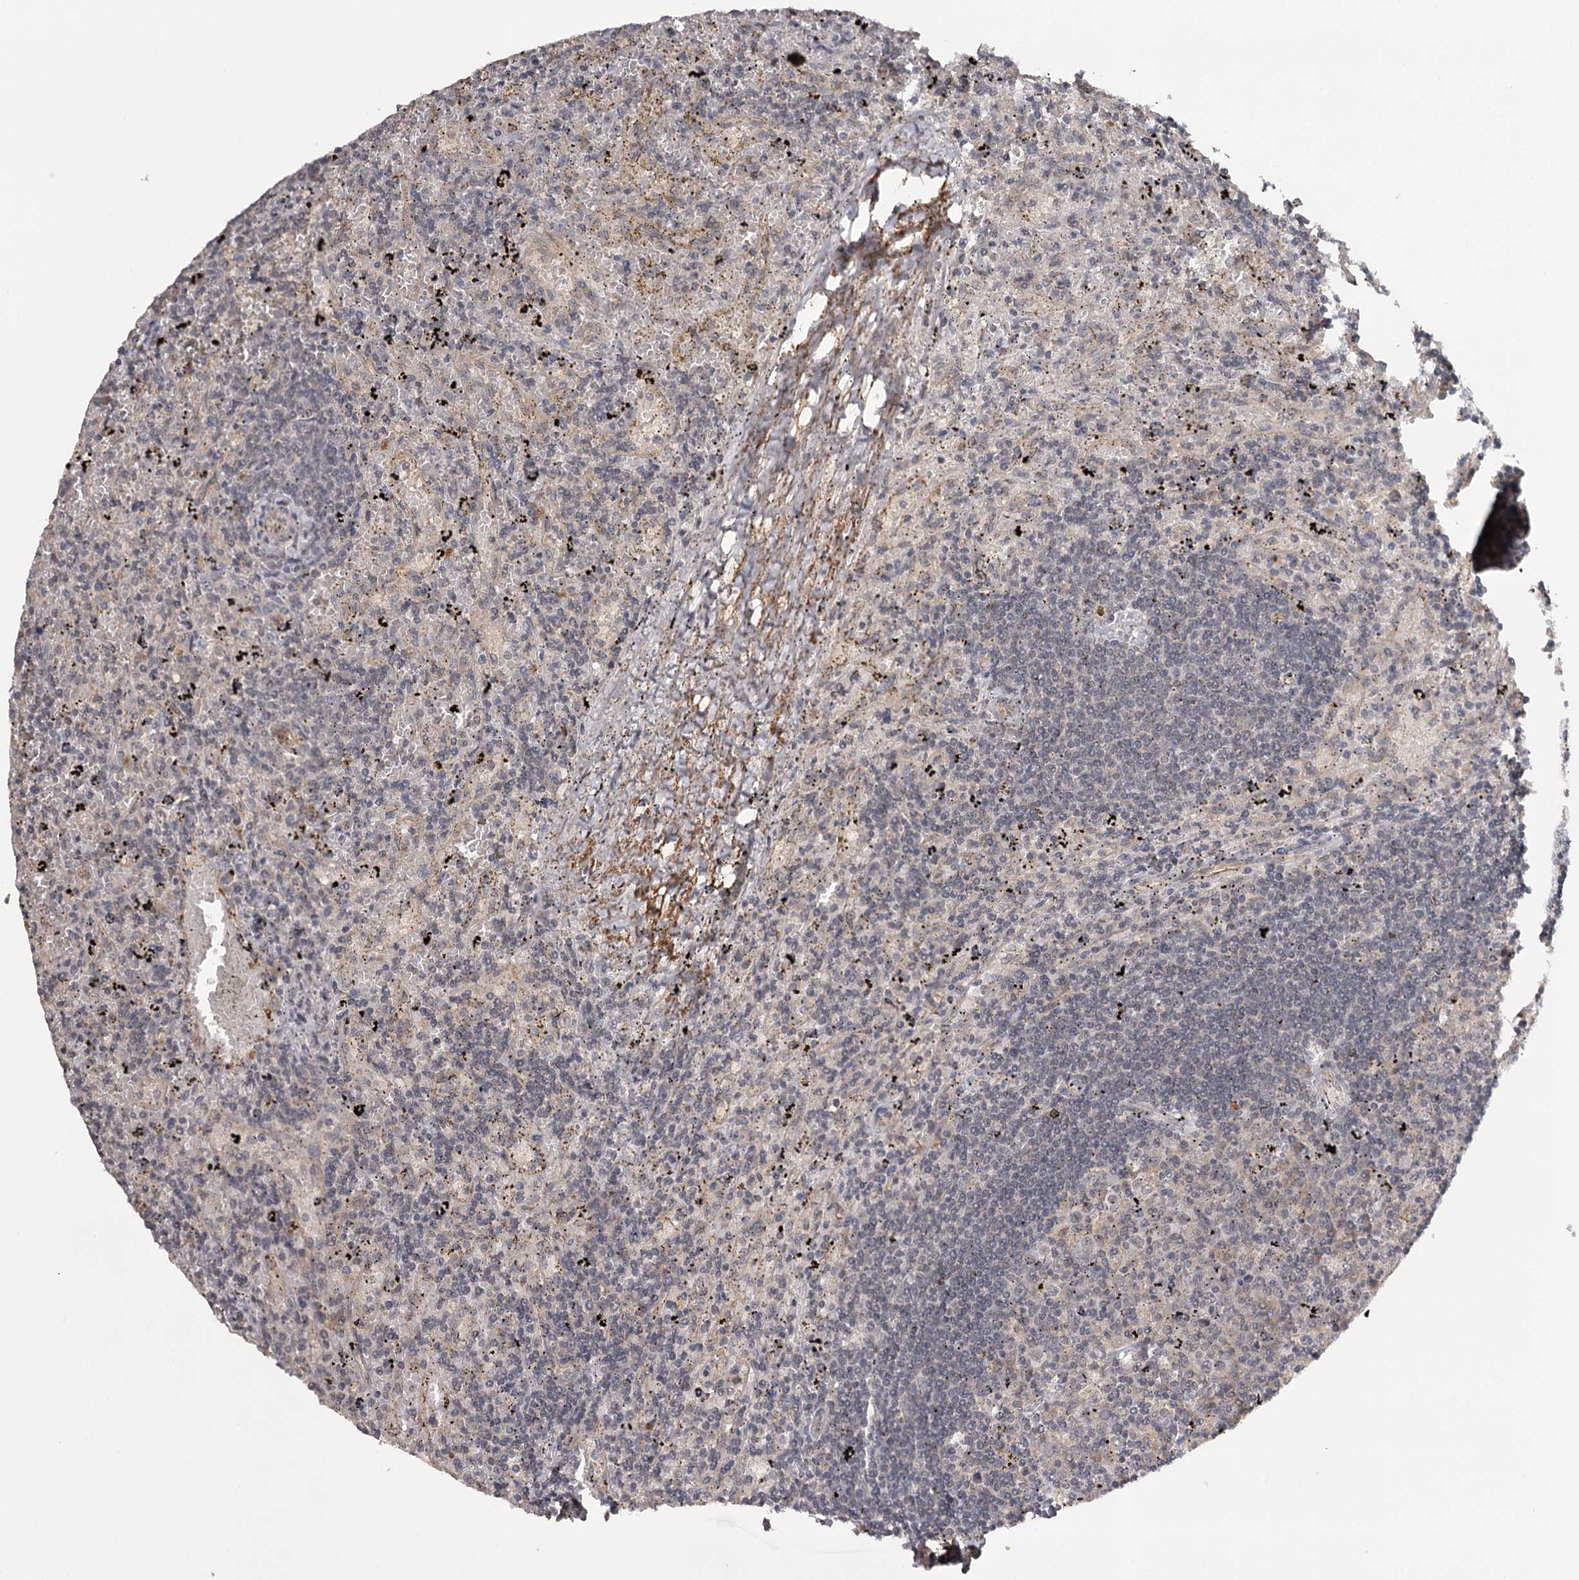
{"staining": {"intensity": "negative", "quantity": "none", "location": "none"}, "tissue": "lymphoma", "cell_type": "Tumor cells", "image_type": "cancer", "snomed": [{"axis": "morphology", "description": "Malignant lymphoma, non-Hodgkin's type, Low grade"}, {"axis": "topography", "description": "Spleen"}], "caption": "Immunohistochemistry image of human low-grade malignant lymphoma, non-Hodgkin's type stained for a protein (brown), which reveals no staining in tumor cells.", "gene": "CWF19L2", "patient": {"sex": "male", "age": 76}}